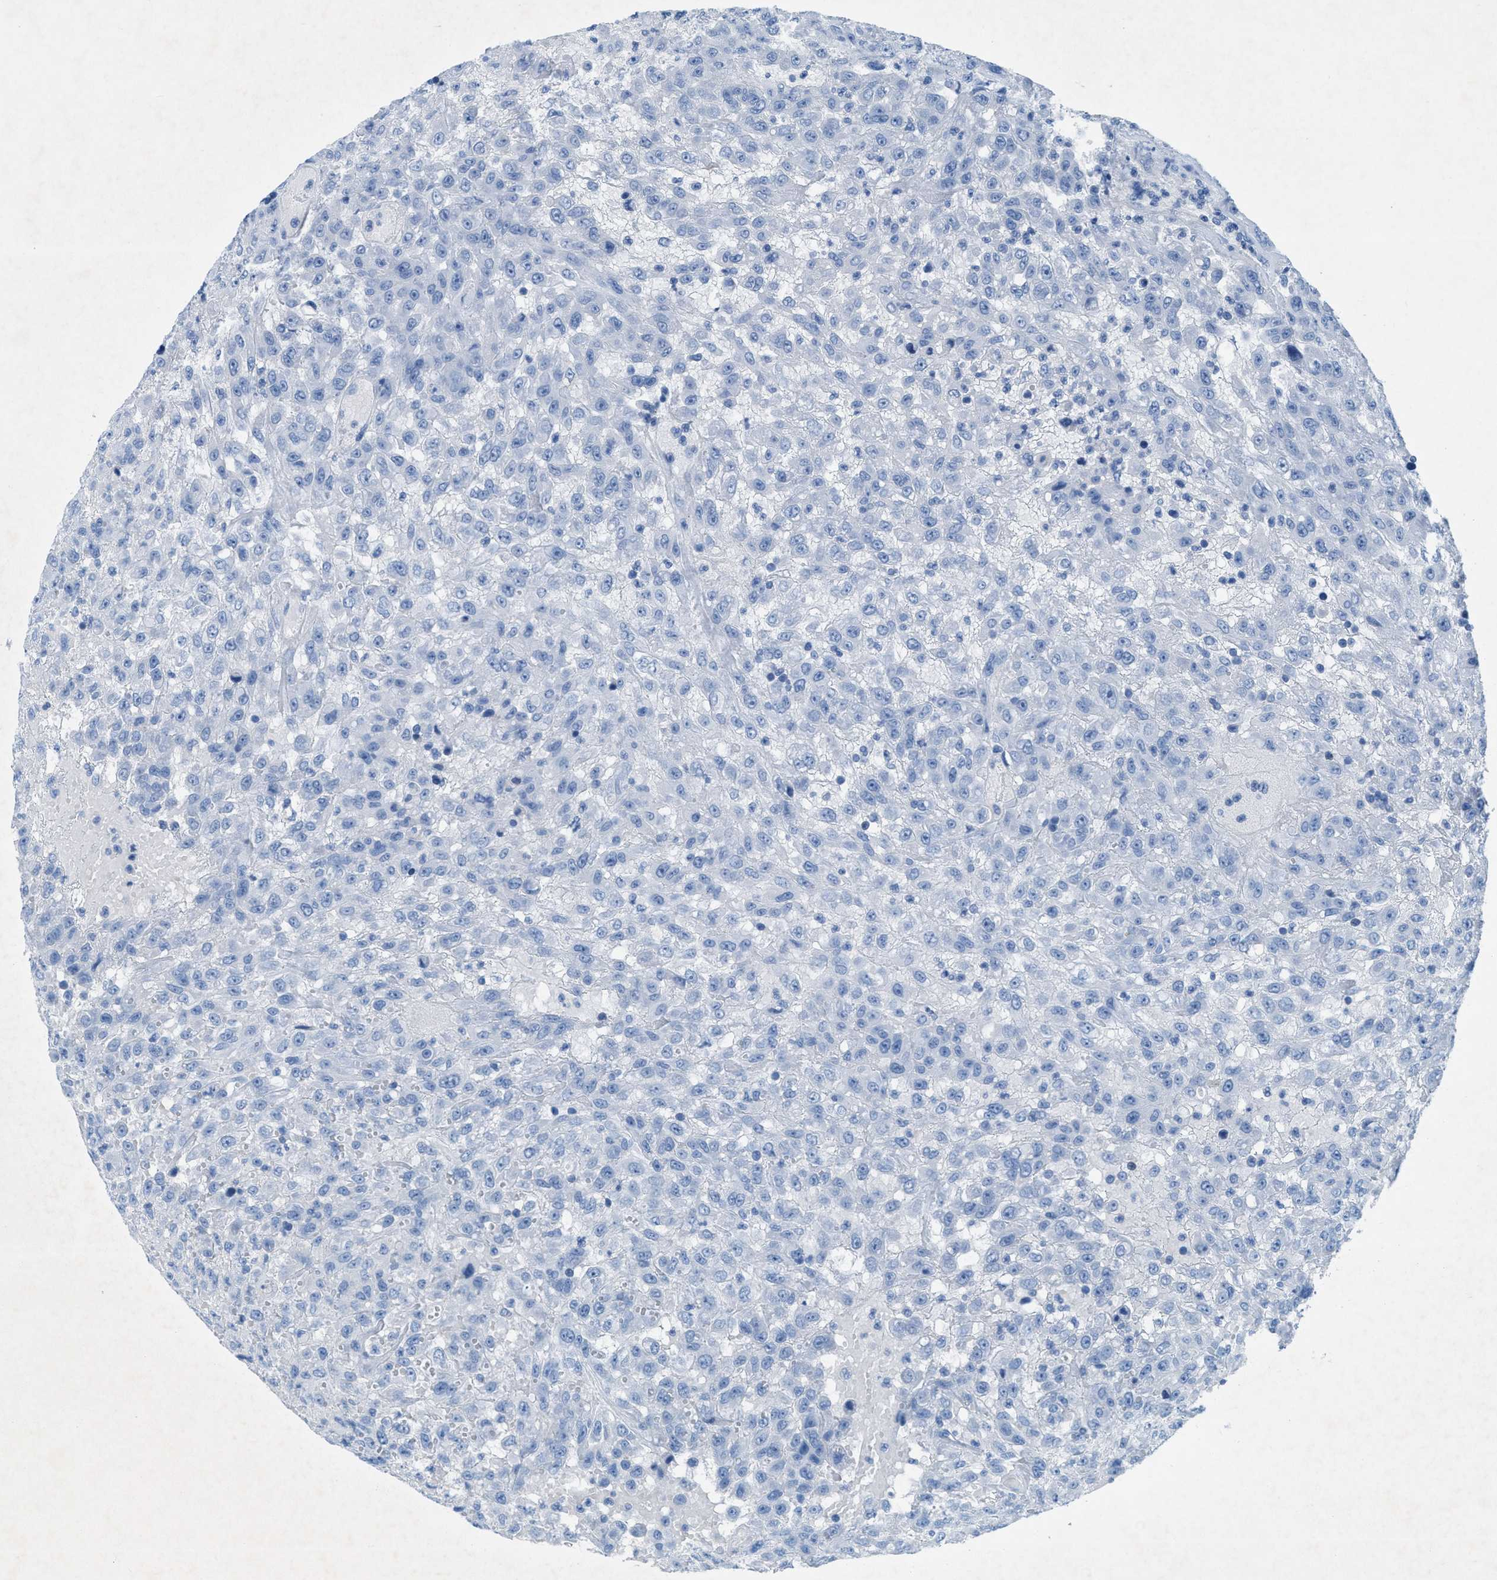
{"staining": {"intensity": "negative", "quantity": "none", "location": "none"}, "tissue": "urothelial cancer", "cell_type": "Tumor cells", "image_type": "cancer", "snomed": [{"axis": "morphology", "description": "Urothelial carcinoma, High grade"}, {"axis": "topography", "description": "Urinary bladder"}], "caption": "High magnification brightfield microscopy of urothelial carcinoma (high-grade) stained with DAB (3,3'-diaminobenzidine) (brown) and counterstained with hematoxylin (blue): tumor cells show no significant staining.", "gene": "GALNT17", "patient": {"sex": "male", "age": 46}}